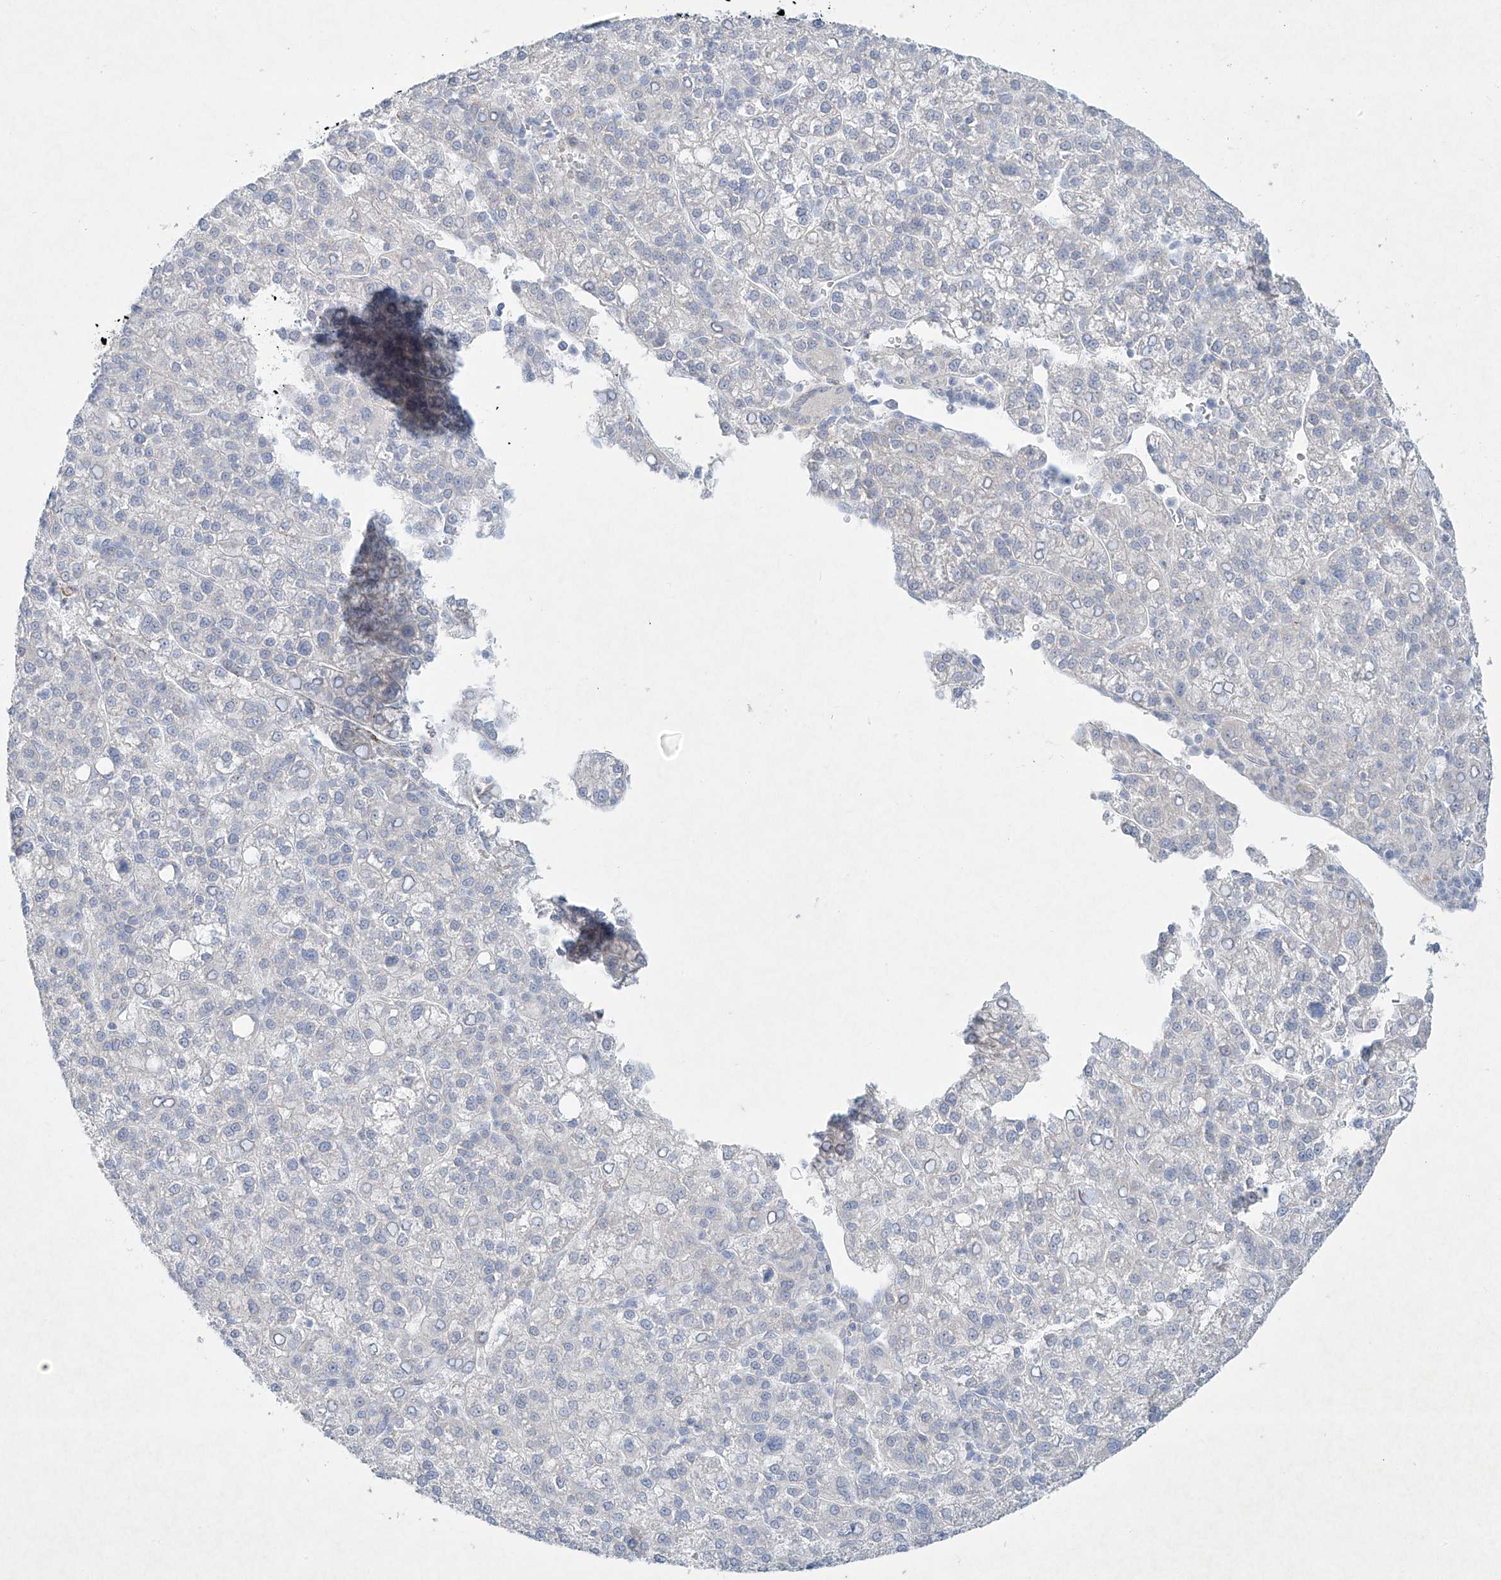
{"staining": {"intensity": "negative", "quantity": "none", "location": "none"}, "tissue": "liver cancer", "cell_type": "Tumor cells", "image_type": "cancer", "snomed": [{"axis": "morphology", "description": "Carcinoma, Hepatocellular, NOS"}, {"axis": "topography", "description": "Liver"}], "caption": "Liver cancer (hepatocellular carcinoma) stained for a protein using immunohistochemistry (IHC) shows no staining tumor cells.", "gene": "PAX6", "patient": {"sex": "female", "age": 58}}